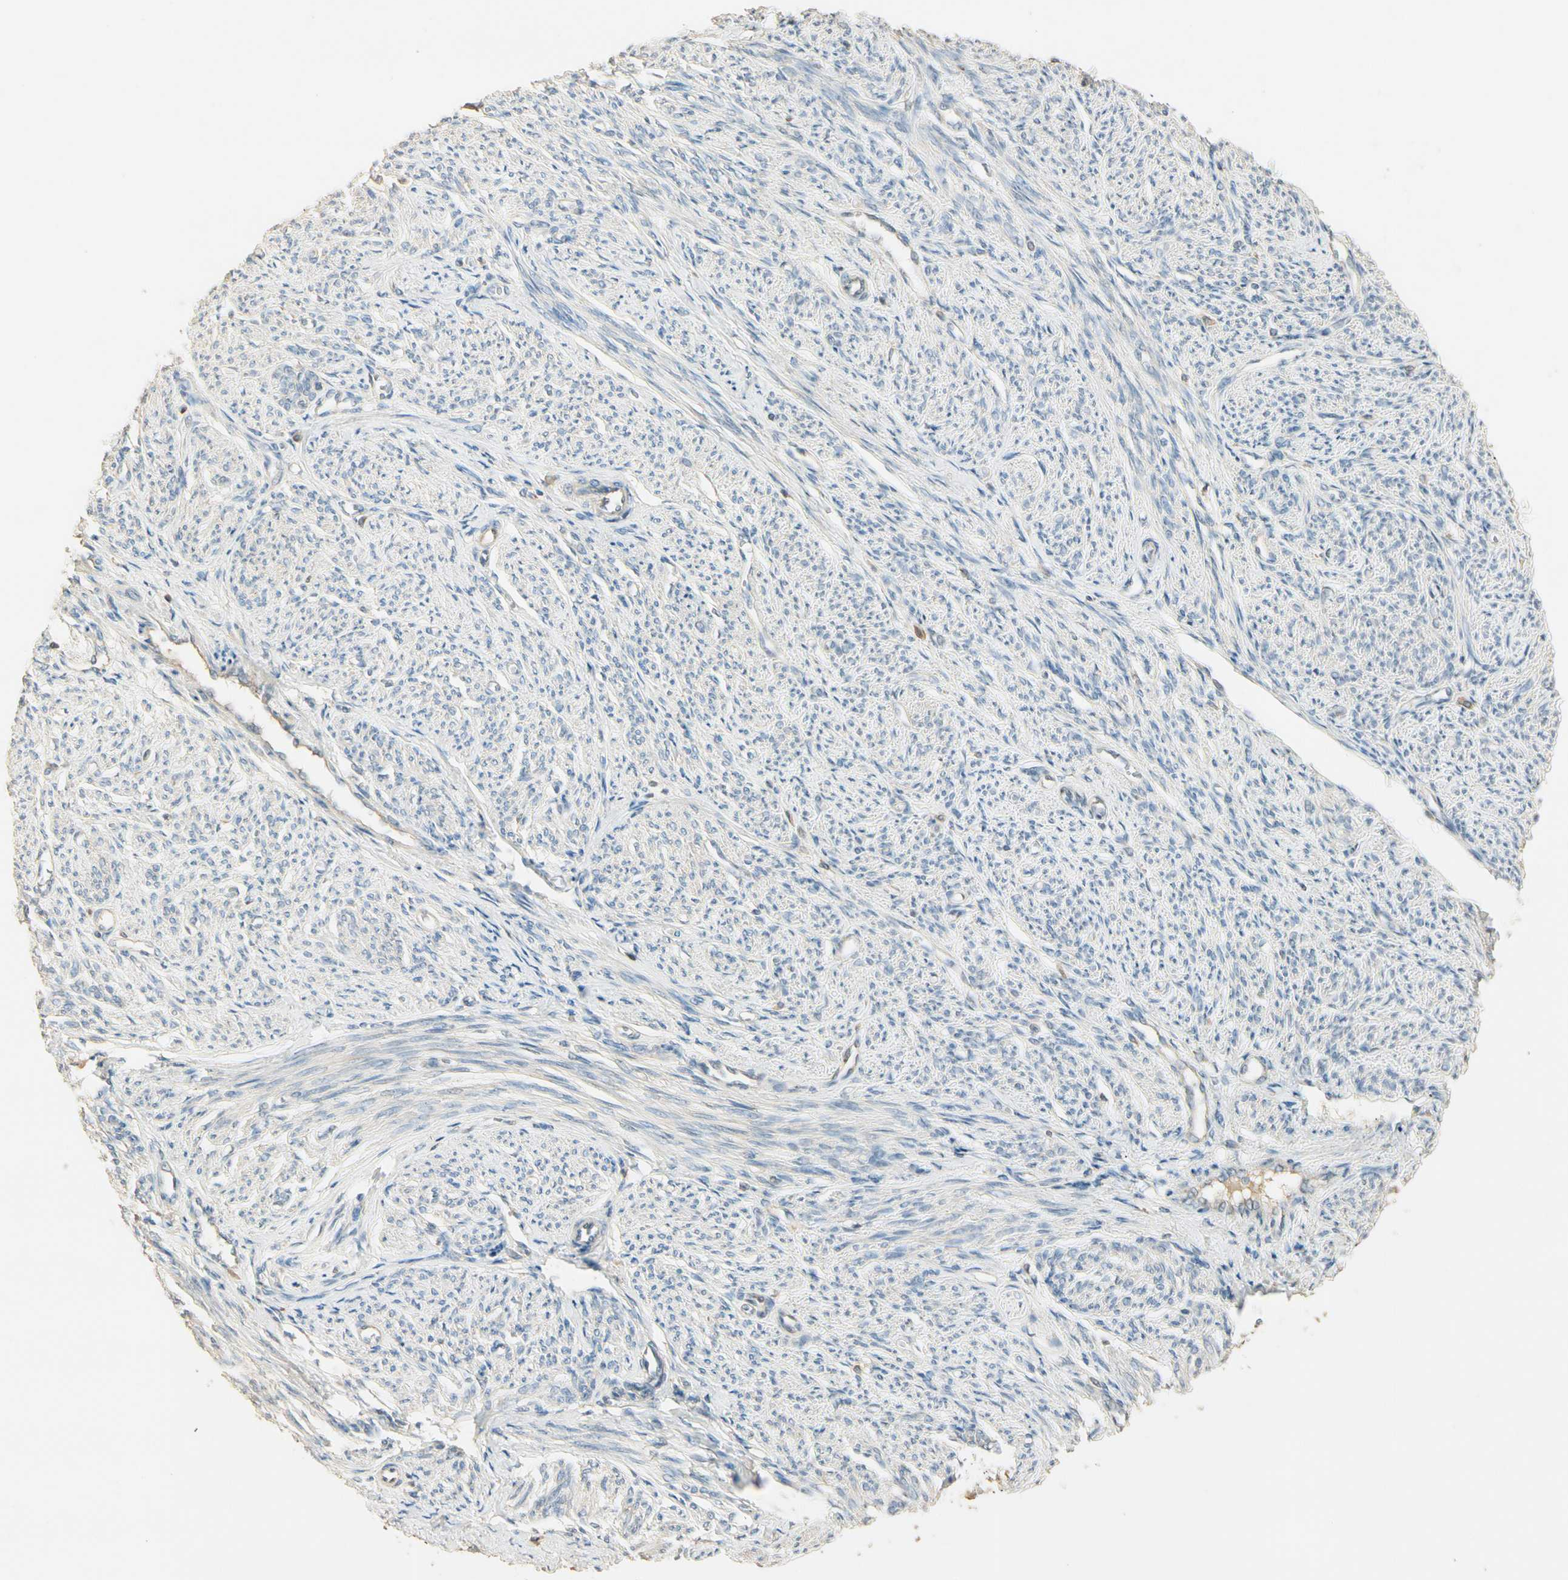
{"staining": {"intensity": "weak", "quantity": ">75%", "location": "cytoplasmic/membranous"}, "tissue": "smooth muscle", "cell_type": "Smooth muscle cells", "image_type": "normal", "snomed": [{"axis": "morphology", "description": "Normal tissue, NOS"}, {"axis": "topography", "description": "Smooth muscle"}], "caption": "This is a histology image of immunohistochemistry (IHC) staining of normal smooth muscle, which shows weak positivity in the cytoplasmic/membranous of smooth muscle cells.", "gene": "PLXNA1", "patient": {"sex": "female", "age": 65}}